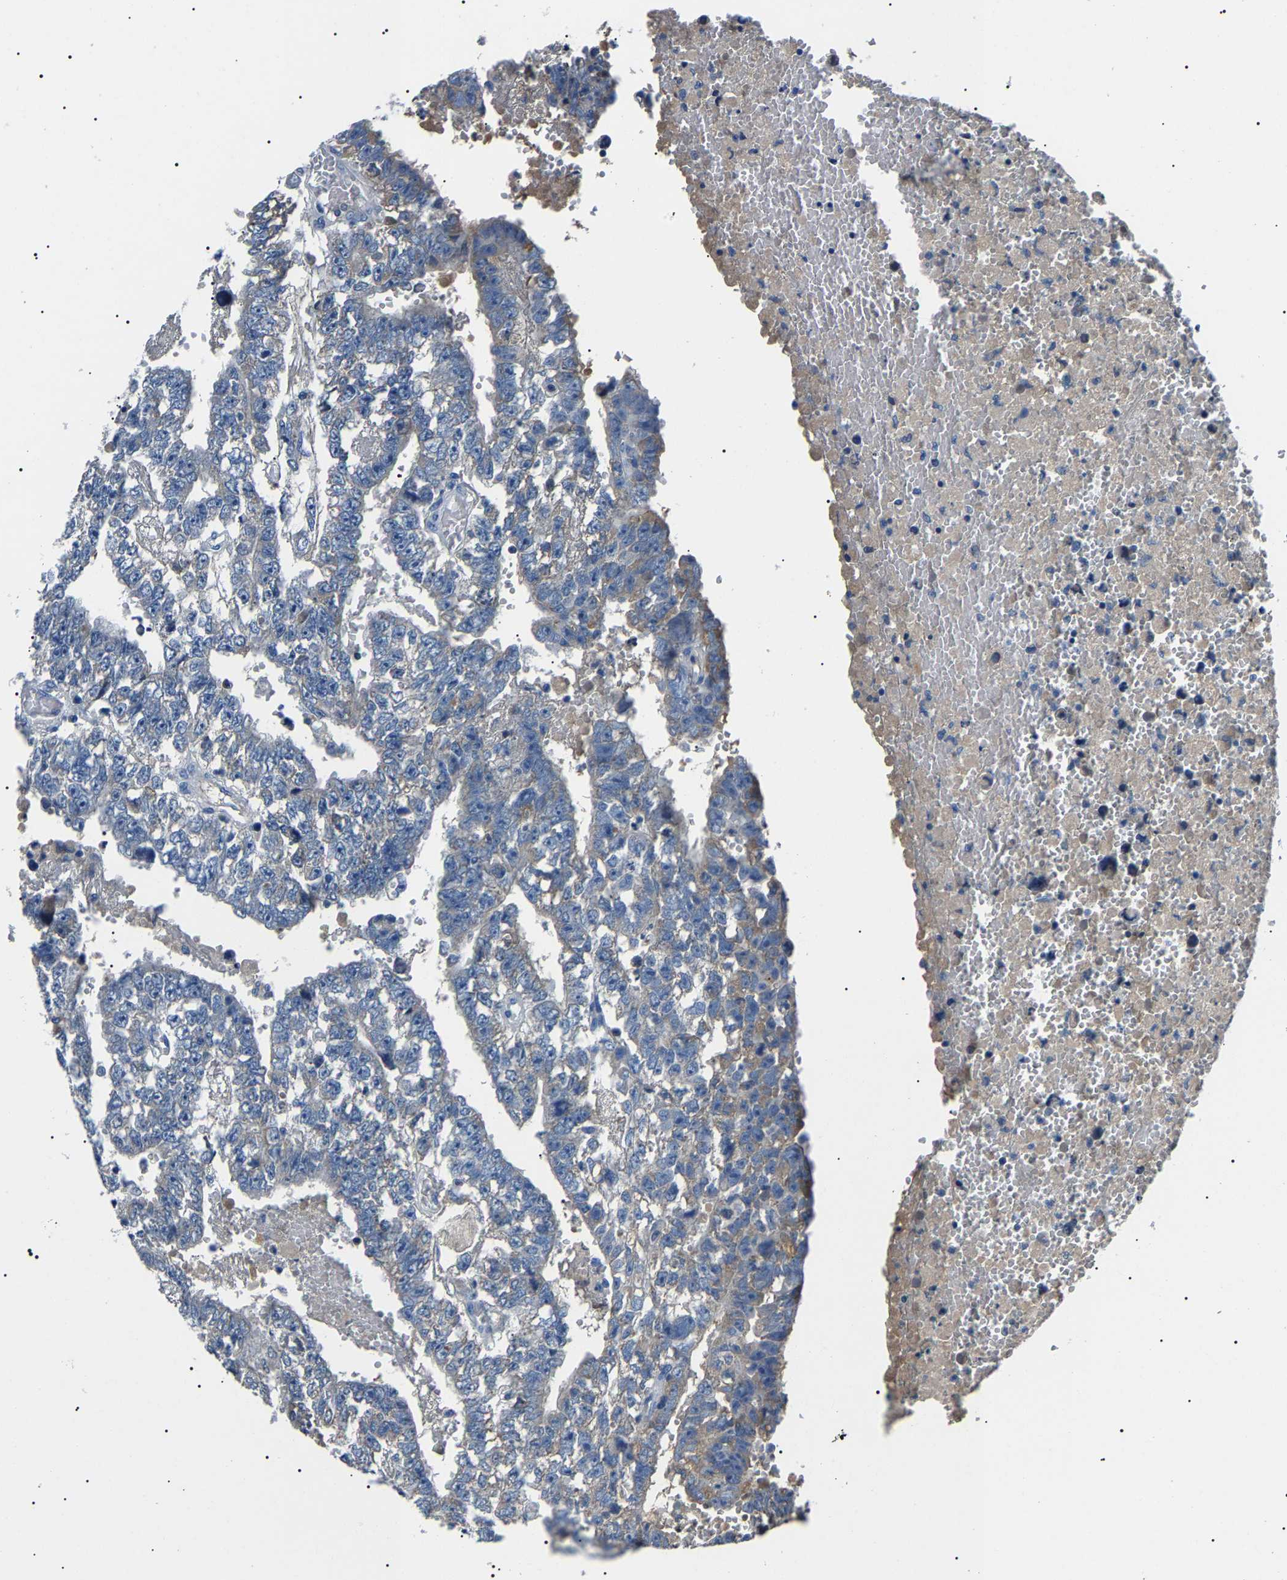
{"staining": {"intensity": "weak", "quantity": "<25%", "location": "cytoplasmic/membranous"}, "tissue": "testis cancer", "cell_type": "Tumor cells", "image_type": "cancer", "snomed": [{"axis": "morphology", "description": "Carcinoma, Embryonal, NOS"}, {"axis": "topography", "description": "Testis"}], "caption": "Immunohistochemistry (IHC) micrograph of human embryonal carcinoma (testis) stained for a protein (brown), which displays no positivity in tumor cells. (Stains: DAB (3,3'-diaminobenzidine) immunohistochemistry with hematoxylin counter stain, Microscopy: brightfield microscopy at high magnification).", "gene": "KLK15", "patient": {"sex": "male", "age": 25}}